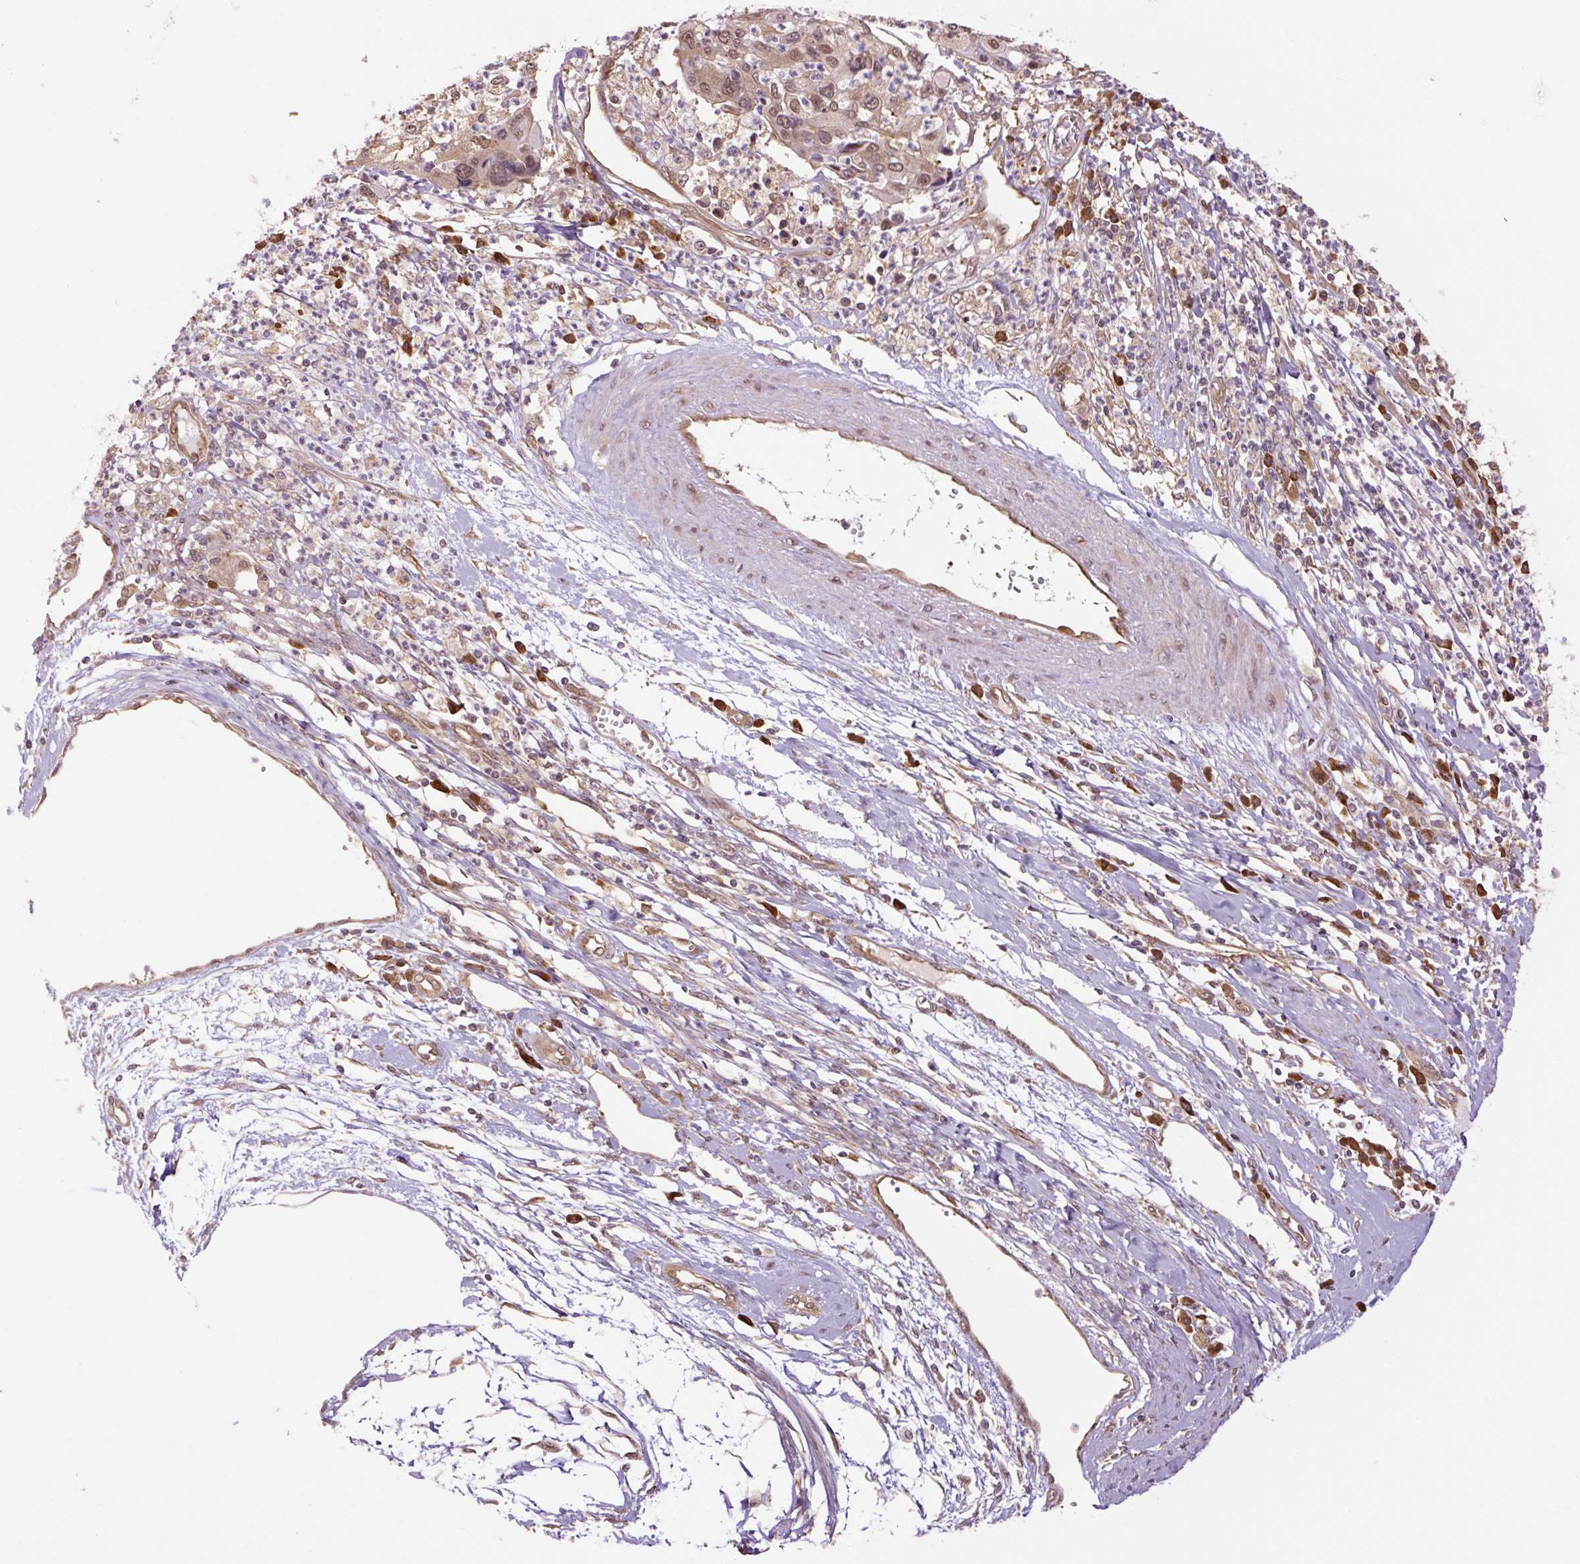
{"staining": {"intensity": "weak", "quantity": "<25%", "location": "cytoplasmic/membranous,nuclear"}, "tissue": "cervical cancer", "cell_type": "Tumor cells", "image_type": "cancer", "snomed": [{"axis": "morphology", "description": "Squamous cell carcinoma, NOS"}, {"axis": "topography", "description": "Cervix"}], "caption": "This photomicrograph is of cervical cancer stained with immunohistochemistry to label a protein in brown with the nuclei are counter-stained blue. There is no staining in tumor cells.", "gene": "TPT1", "patient": {"sex": "female", "age": 40}}